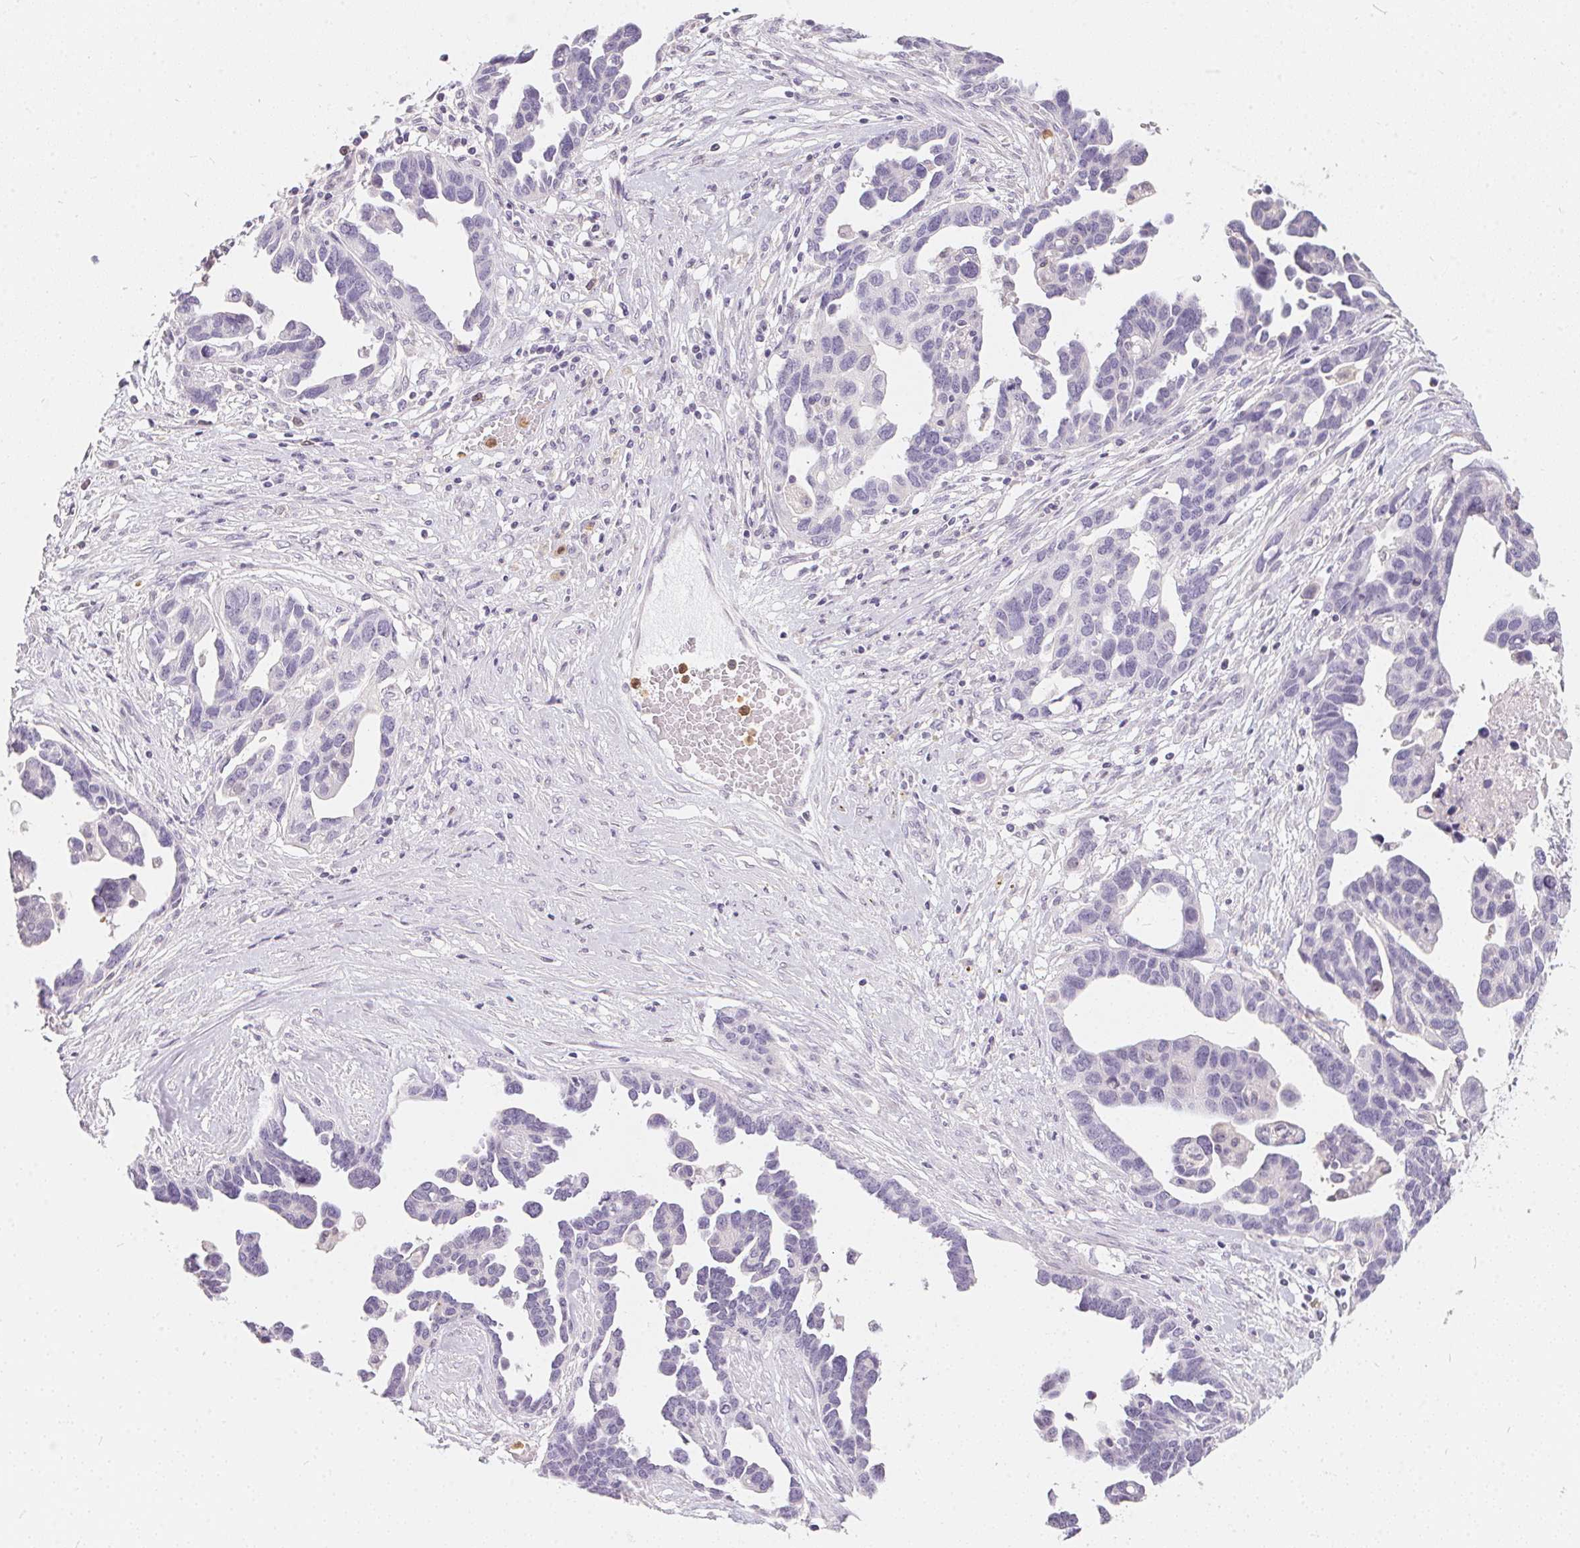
{"staining": {"intensity": "negative", "quantity": "none", "location": "none"}, "tissue": "ovarian cancer", "cell_type": "Tumor cells", "image_type": "cancer", "snomed": [{"axis": "morphology", "description": "Cystadenocarcinoma, serous, NOS"}, {"axis": "topography", "description": "Ovary"}], "caption": "There is no significant expression in tumor cells of ovarian serous cystadenocarcinoma. Brightfield microscopy of IHC stained with DAB (3,3'-diaminobenzidine) (brown) and hematoxylin (blue), captured at high magnification.", "gene": "SERPINB1", "patient": {"sex": "female", "age": 54}}